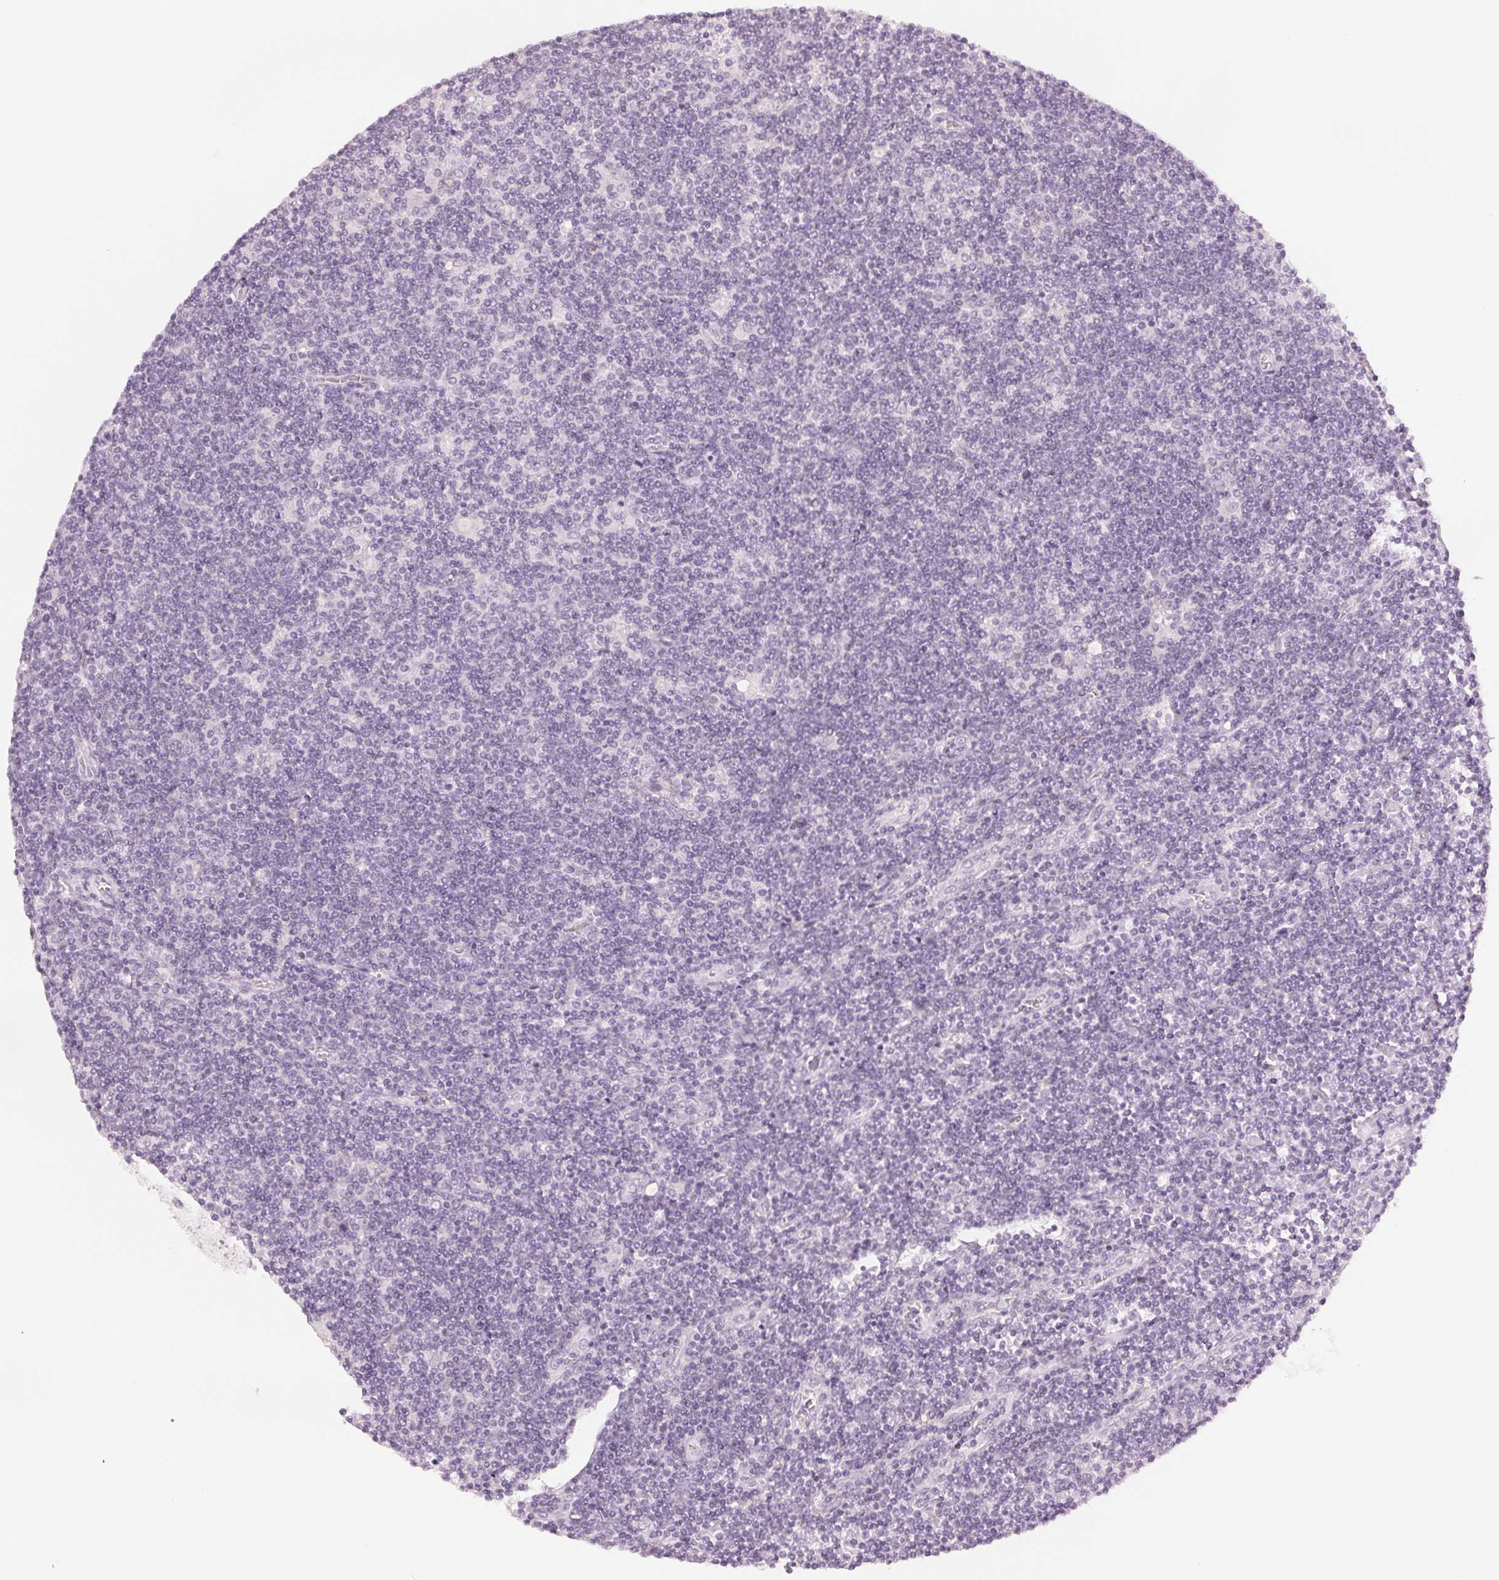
{"staining": {"intensity": "negative", "quantity": "none", "location": "none"}, "tissue": "lymphoma", "cell_type": "Tumor cells", "image_type": "cancer", "snomed": [{"axis": "morphology", "description": "Hodgkin's disease, NOS"}, {"axis": "topography", "description": "Lymph node"}], "caption": "Tumor cells show no significant protein positivity in Hodgkin's disease.", "gene": "SCGN", "patient": {"sex": "male", "age": 40}}